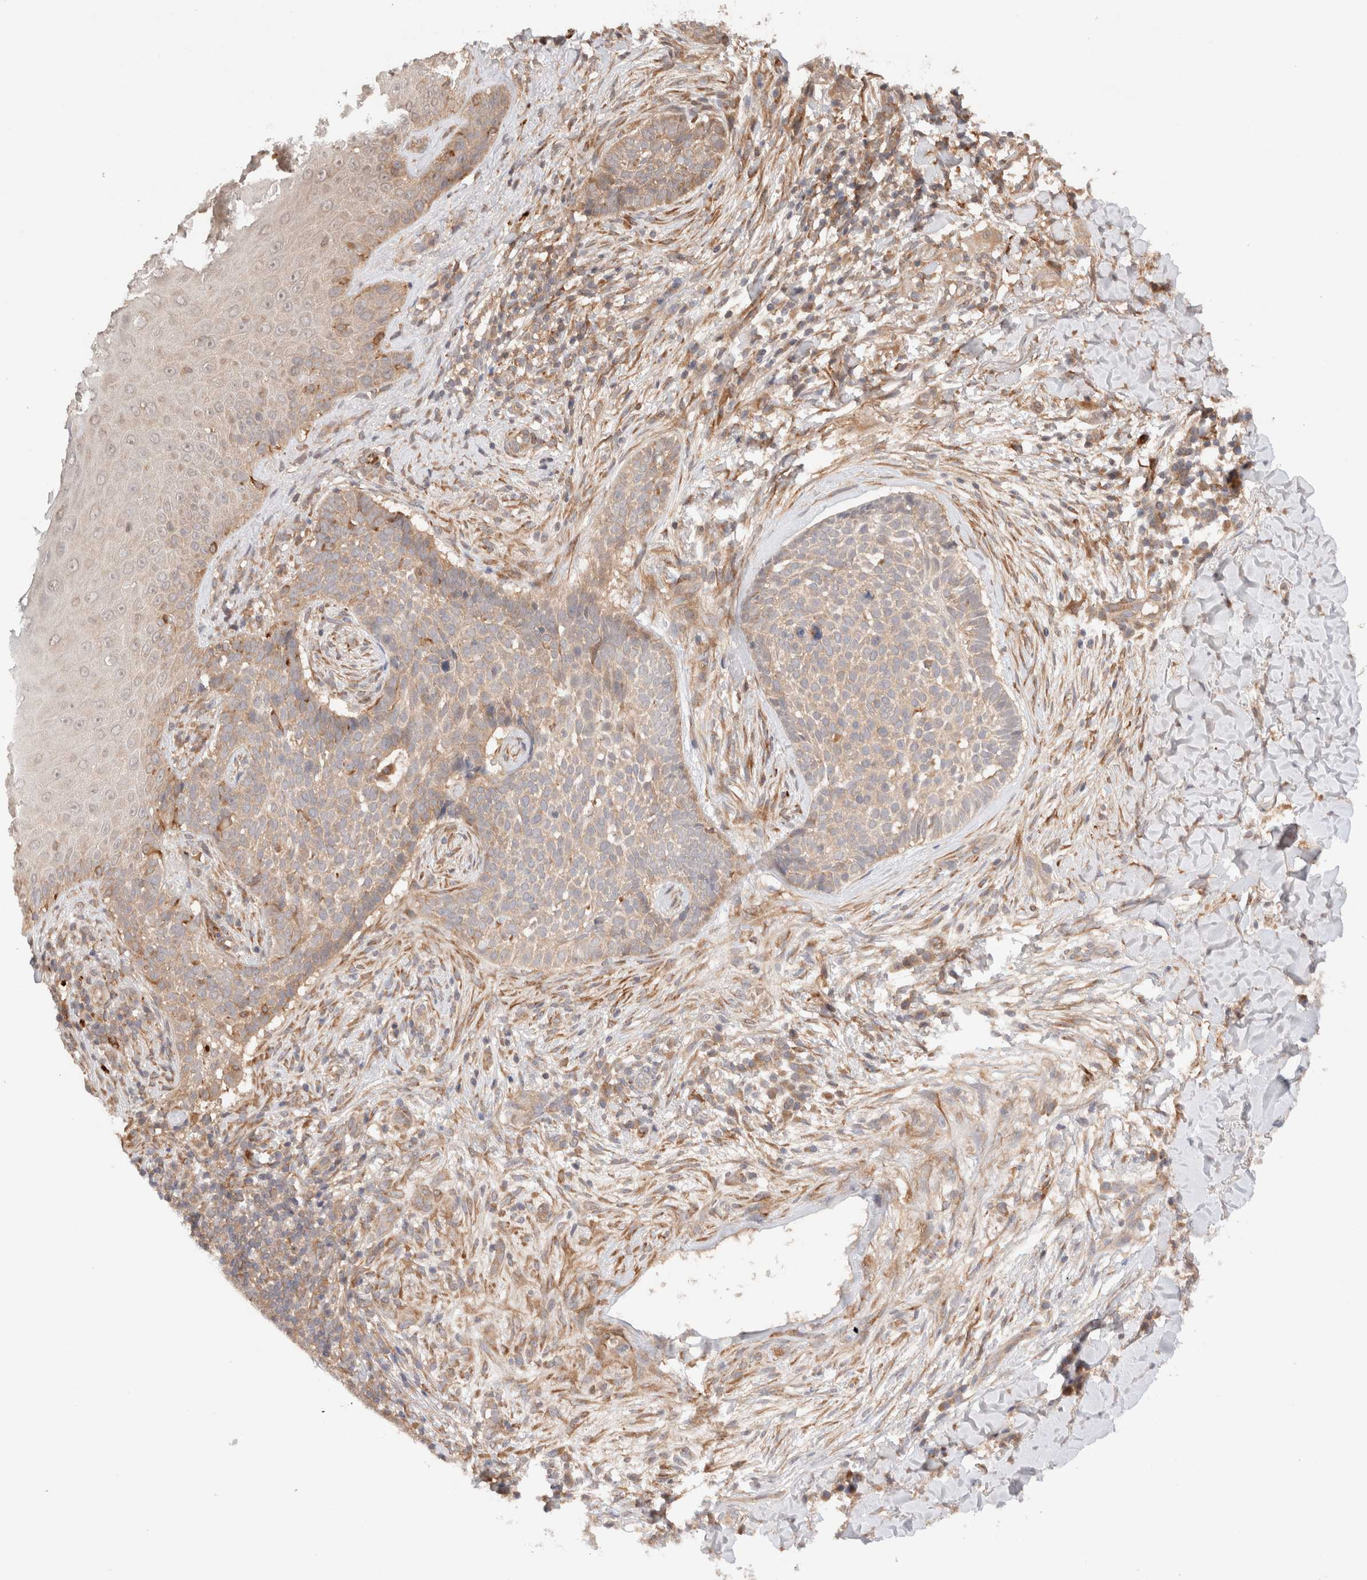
{"staining": {"intensity": "weak", "quantity": ">75%", "location": "cytoplasmic/membranous"}, "tissue": "skin cancer", "cell_type": "Tumor cells", "image_type": "cancer", "snomed": [{"axis": "morphology", "description": "Normal tissue, NOS"}, {"axis": "morphology", "description": "Basal cell carcinoma"}, {"axis": "topography", "description": "Skin"}], "caption": "Immunohistochemistry (IHC) image of neoplastic tissue: human skin cancer stained using immunohistochemistry (IHC) shows low levels of weak protein expression localized specifically in the cytoplasmic/membranous of tumor cells, appearing as a cytoplasmic/membranous brown color.", "gene": "KLHL20", "patient": {"sex": "male", "age": 67}}